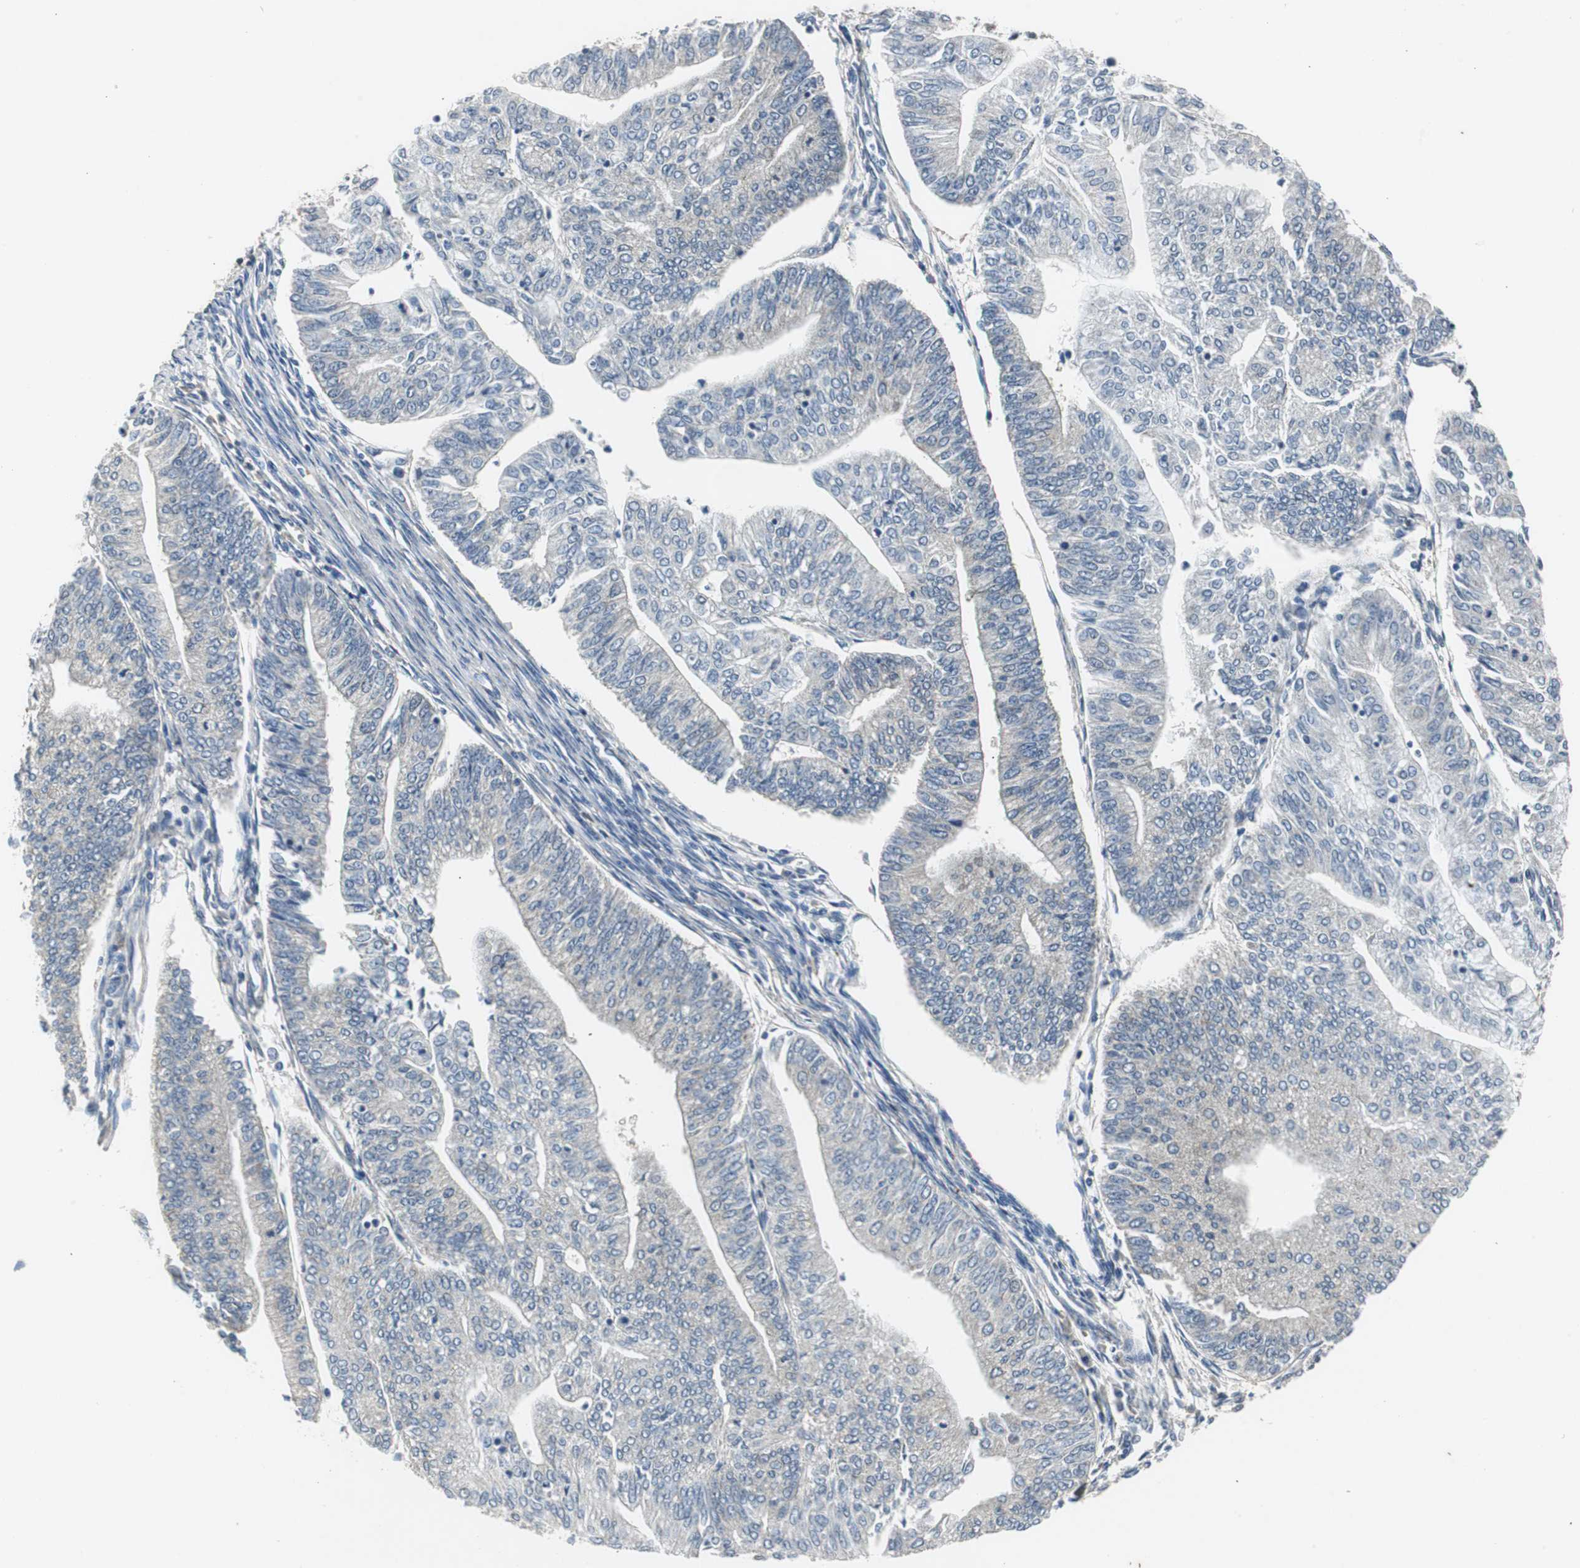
{"staining": {"intensity": "negative", "quantity": "none", "location": "none"}, "tissue": "endometrial cancer", "cell_type": "Tumor cells", "image_type": "cancer", "snomed": [{"axis": "morphology", "description": "Adenocarcinoma, NOS"}, {"axis": "topography", "description": "Endometrium"}], "caption": "IHC image of human endometrial cancer (adenocarcinoma) stained for a protein (brown), which reveals no expression in tumor cells.", "gene": "ISCU", "patient": {"sex": "female", "age": 59}}